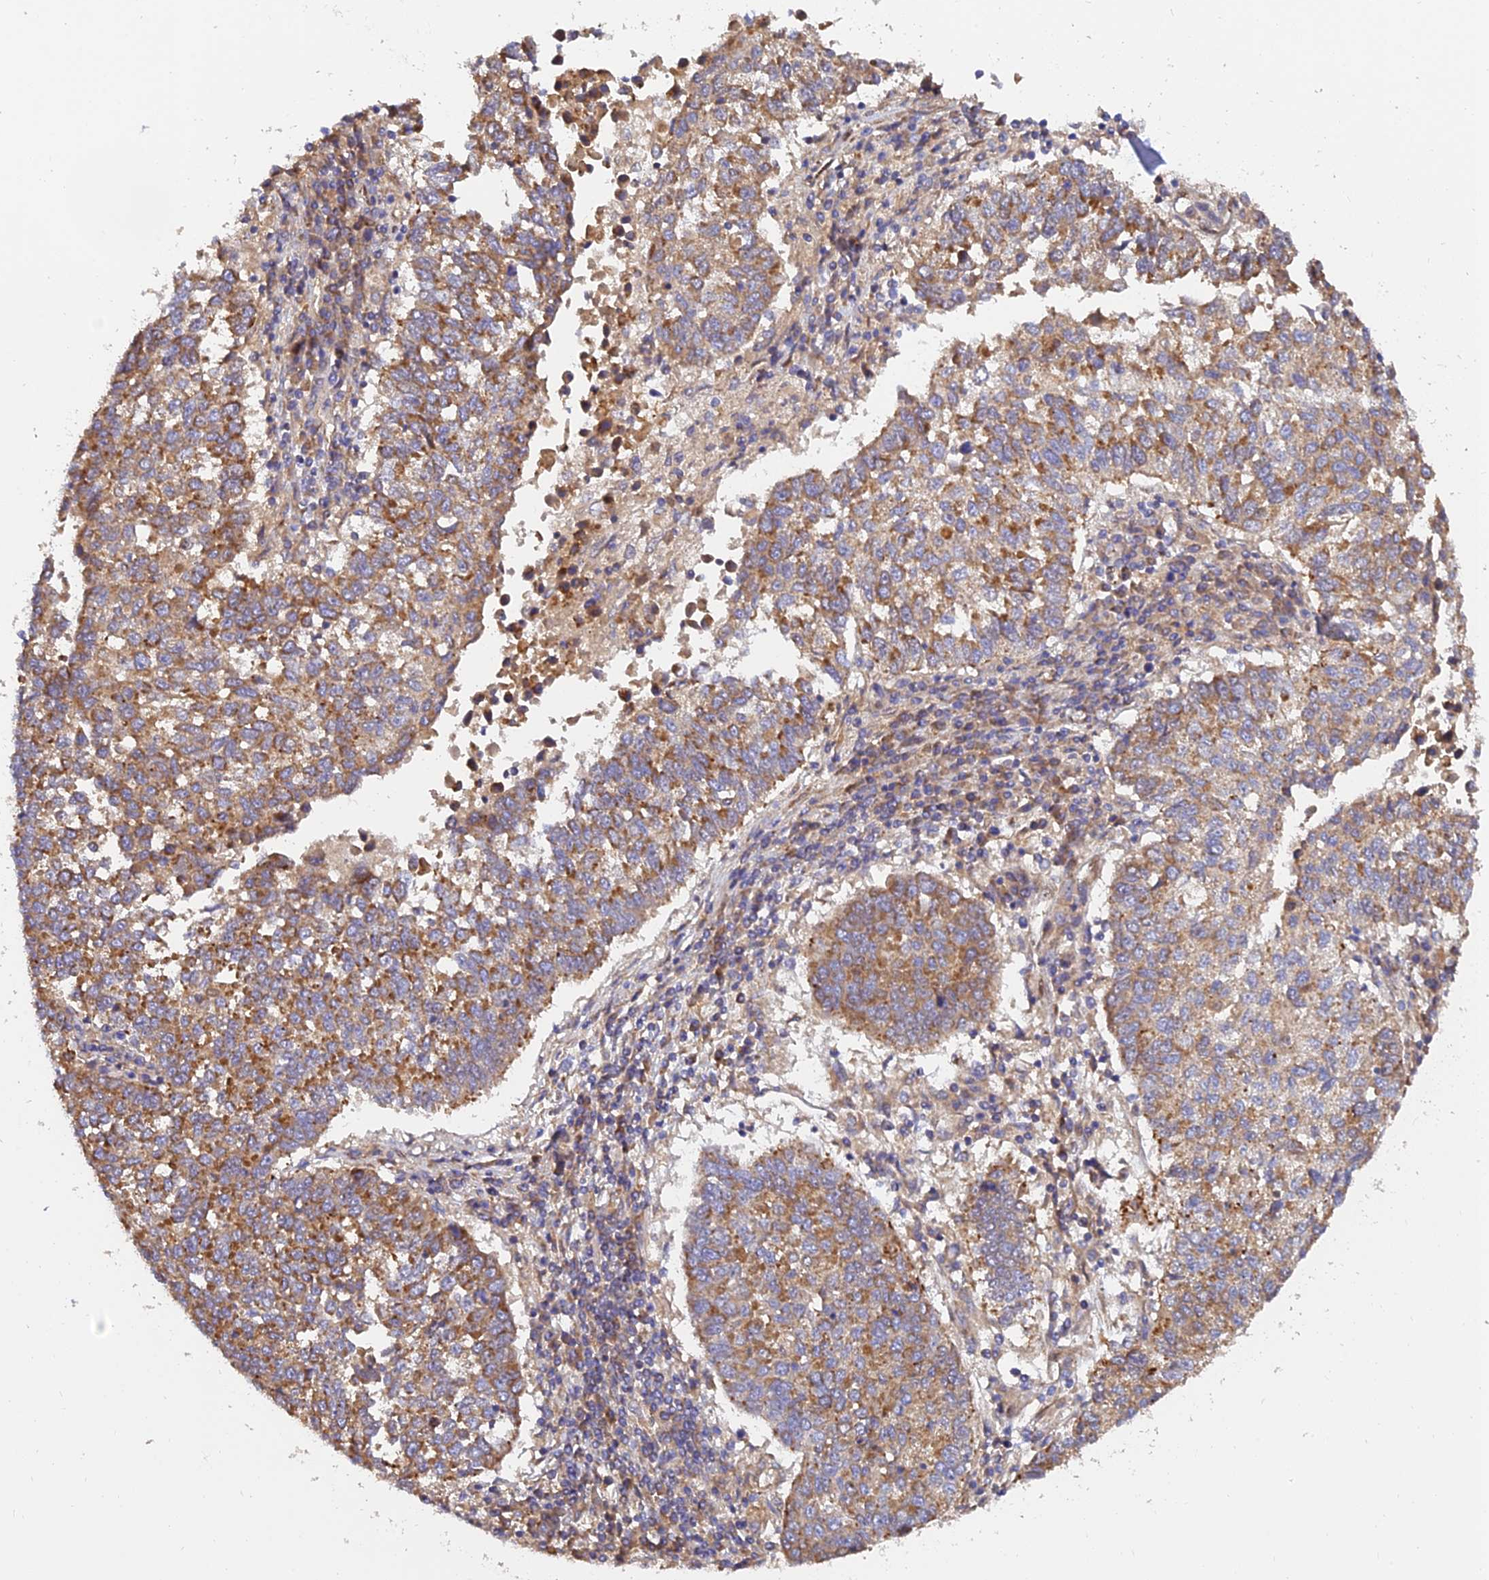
{"staining": {"intensity": "moderate", "quantity": ">75%", "location": "cytoplasmic/membranous"}, "tissue": "lung cancer", "cell_type": "Tumor cells", "image_type": "cancer", "snomed": [{"axis": "morphology", "description": "Squamous cell carcinoma, NOS"}, {"axis": "topography", "description": "Lung"}], "caption": "Lung squamous cell carcinoma tissue displays moderate cytoplasmic/membranous positivity in about >75% of tumor cells, visualized by immunohistochemistry.", "gene": "PODNL1", "patient": {"sex": "male", "age": 73}}